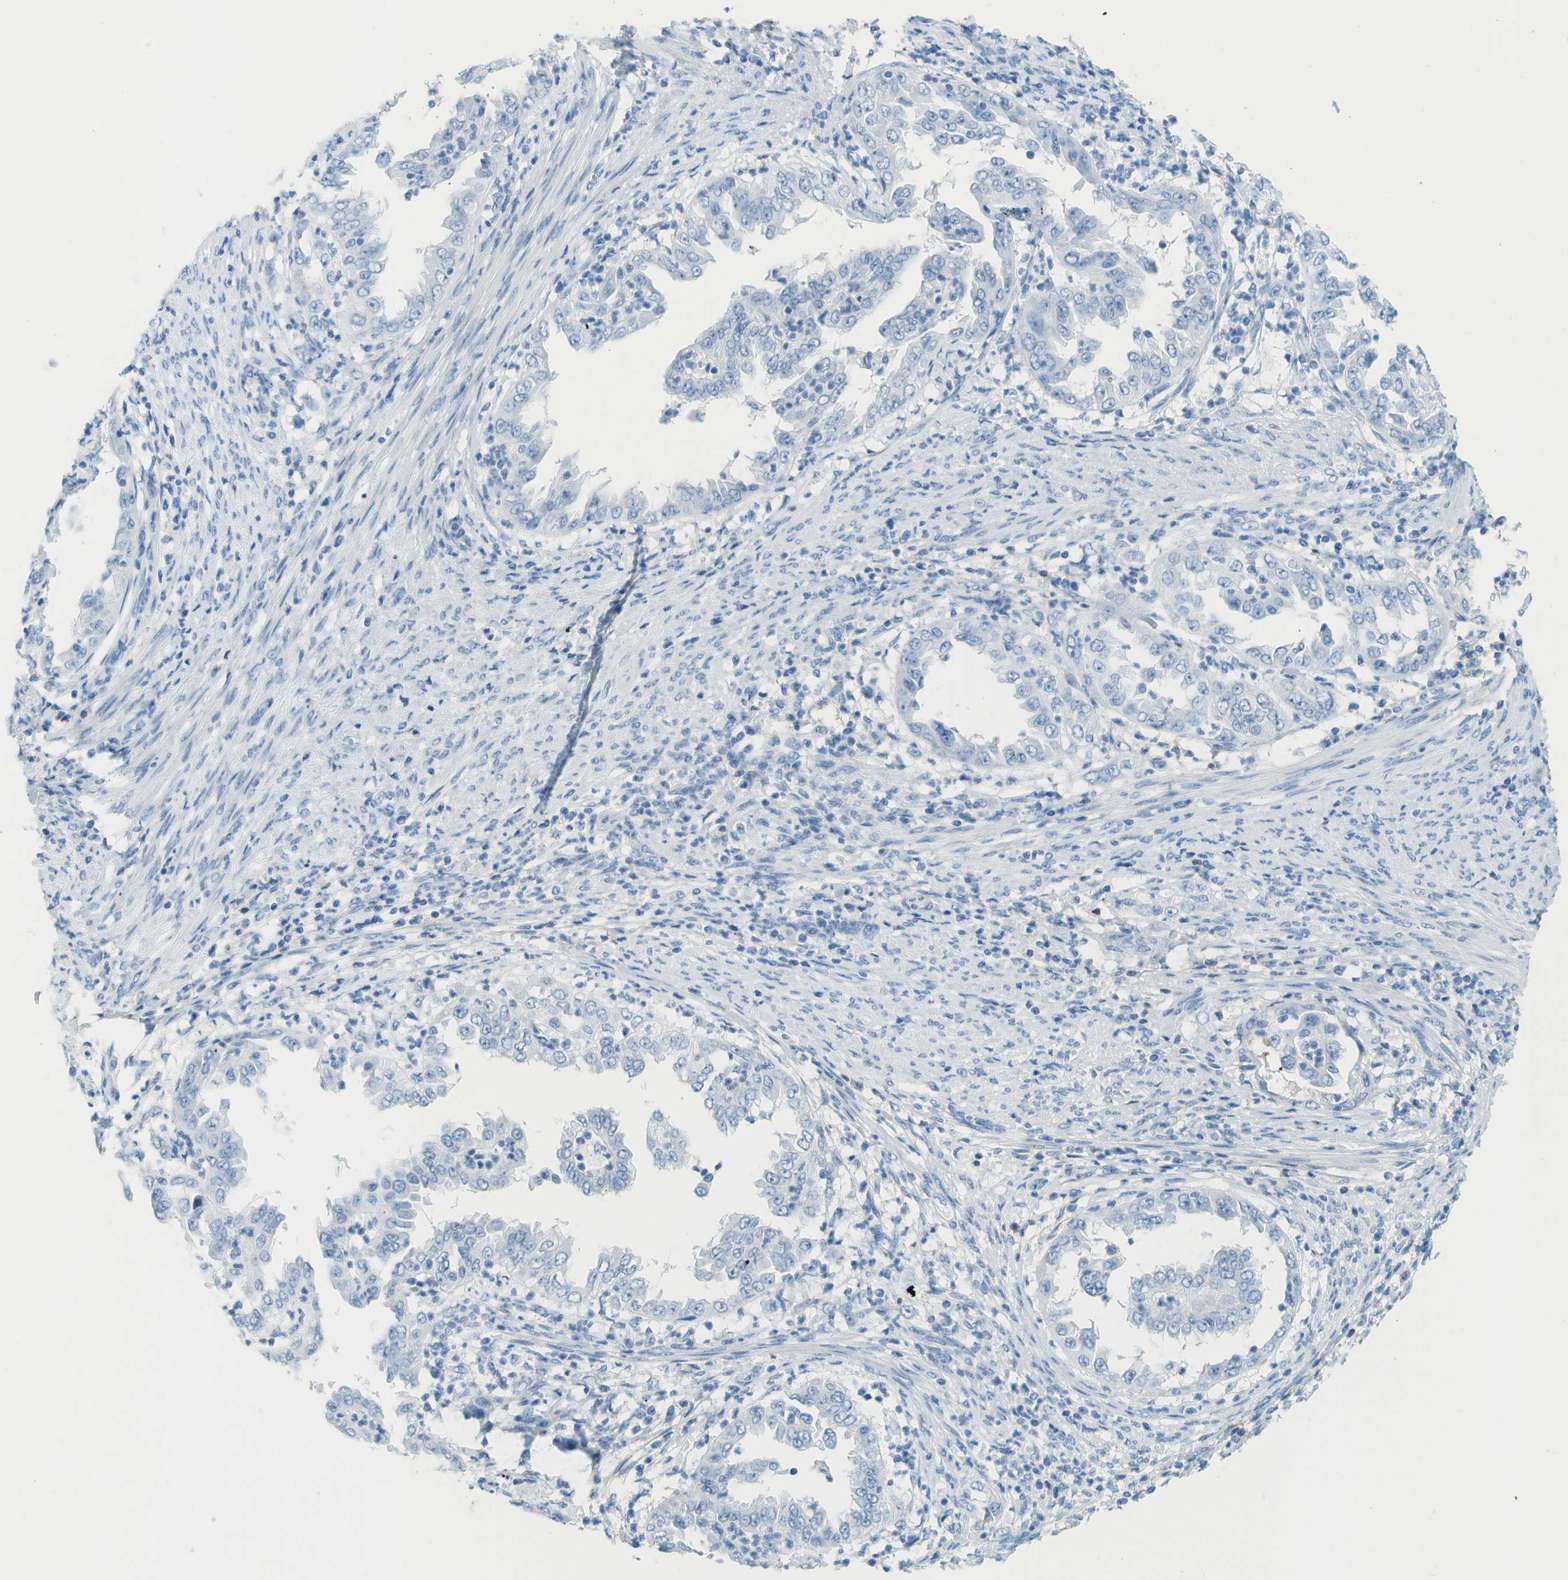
{"staining": {"intensity": "negative", "quantity": "none", "location": "none"}, "tissue": "endometrial cancer", "cell_type": "Tumor cells", "image_type": "cancer", "snomed": [{"axis": "morphology", "description": "Adenocarcinoma, NOS"}, {"axis": "topography", "description": "Endometrium"}], "caption": "Tumor cells are negative for protein expression in human endometrial cancer (adenocarcinoma). (Stains: DAB IHC with hematoxylin counter stain, Microscopy: brightfield microscopy at high magnification).", "gene": "C1S", "patient": {"sex": "female", "age": 85}}